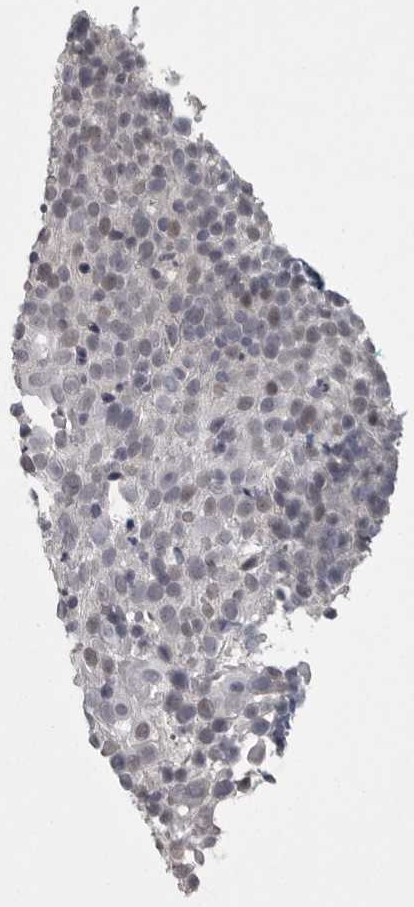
{"staining": {"intensity": "negative", "quantity": "none", "location": "none"}, "tissue": "cervical cancer", "cell_type": "Tumor cells", "image_type": "cancer", "snomed": [{"axis": "morphology", "description": "Squamous cell carcinoma, NOS"}, {"axis": "topography", "description": "Cervix"}], "caption": "Cervical cancer was stained to show a protein in brown. There is no significant staining in tumor cells.", "gene": "PHF13", "patient": {"sex": "female", "age": 74}}